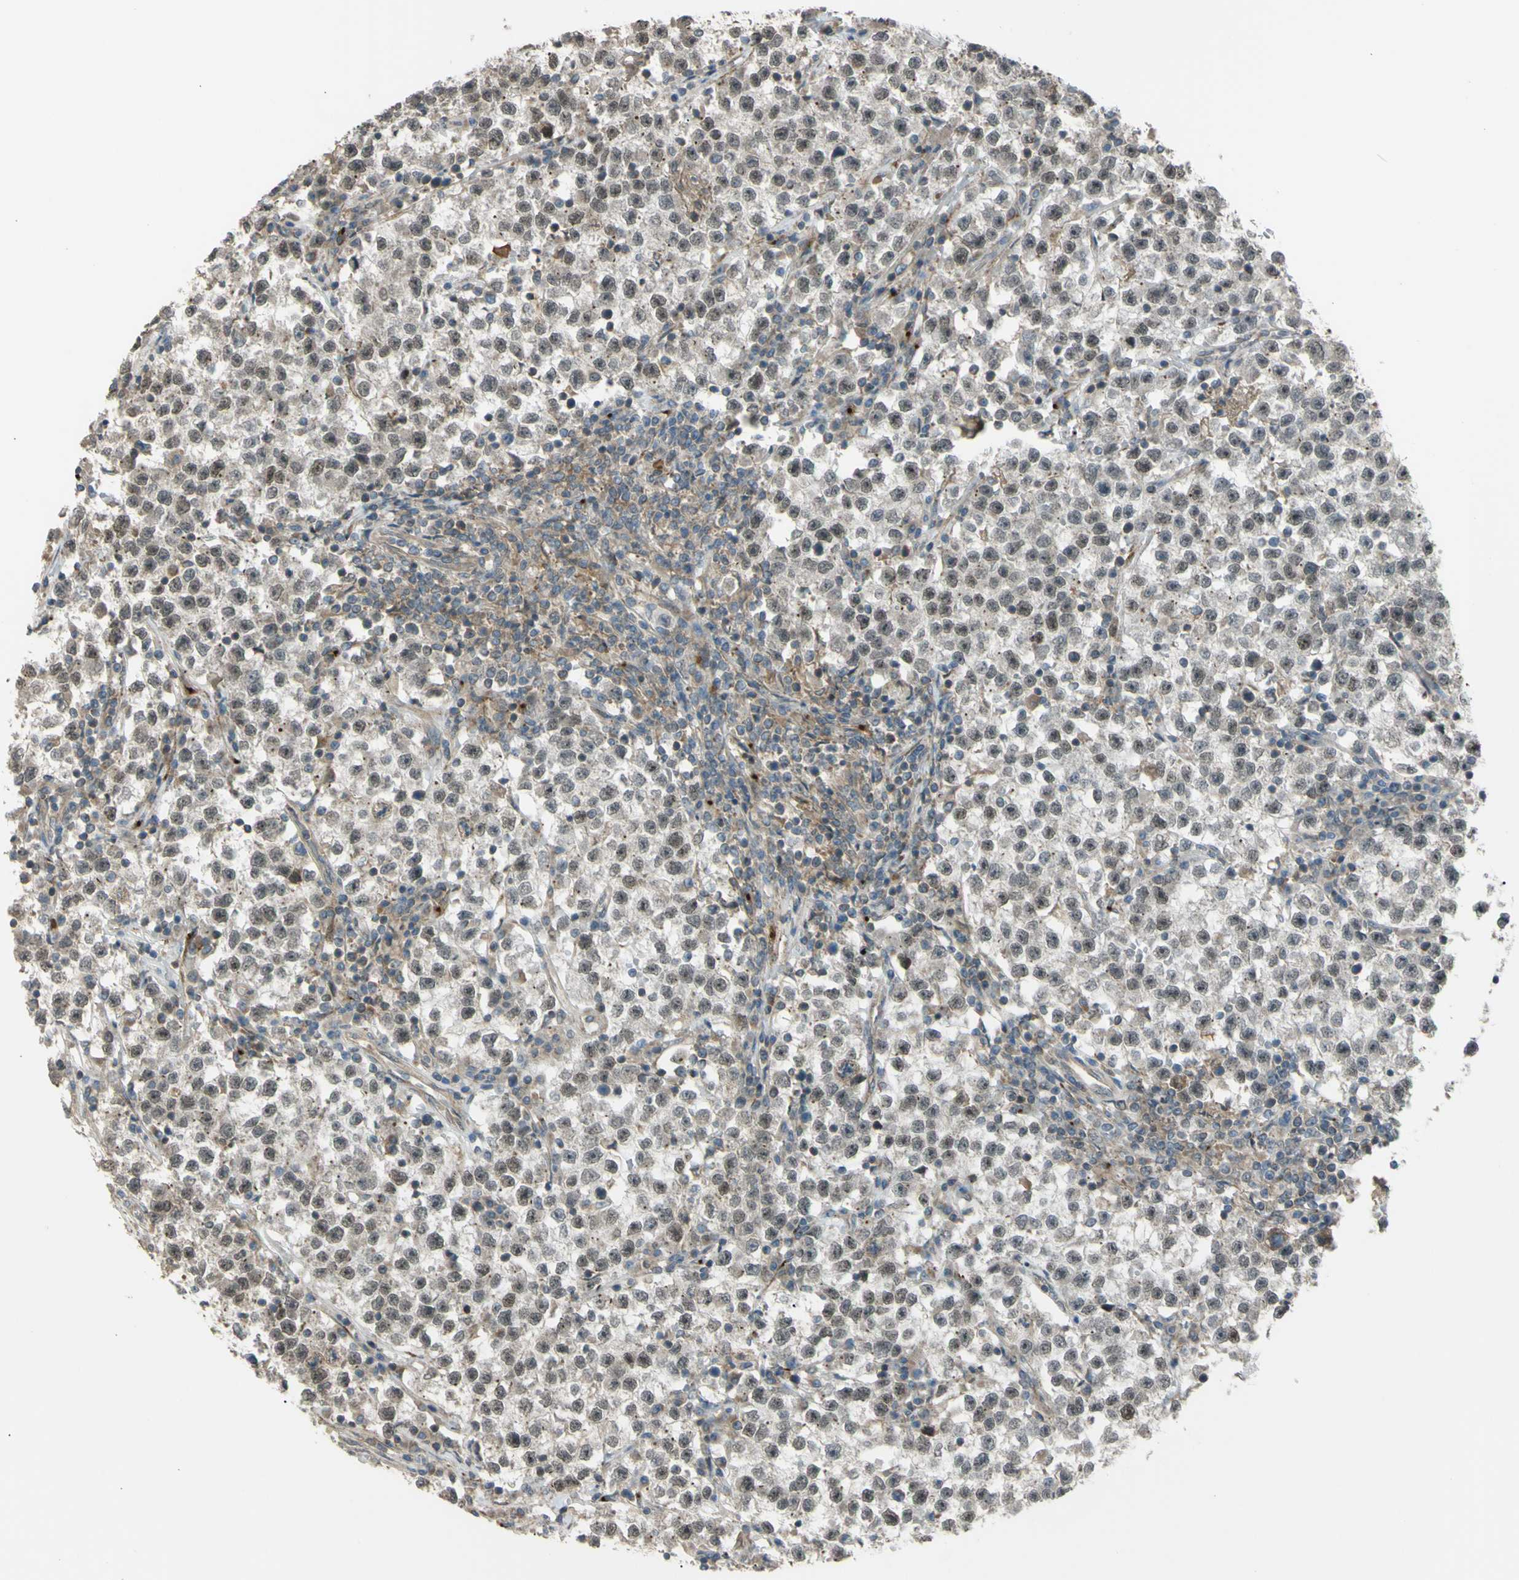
{"staining": {"intensity": "weak", "quantity": "25%-75%", "location": "nuclear"}, "tissue": "testis cancer", "cell_type": "Tumor cells", "image_type": "cancer", "snomed": [{"axis": "morphology", "description": "Seminoma, NOS"}, {"axis": "topography", "description": "Testis"}], "caption": "A micrograph showing weak nuclear staining in approximately 25%-75% of tumor cells in testis seminoma, as visualized by brown immunohistochemical staining.", "gene": "FLII", "patient": {"sex": "male", "age": 22}}